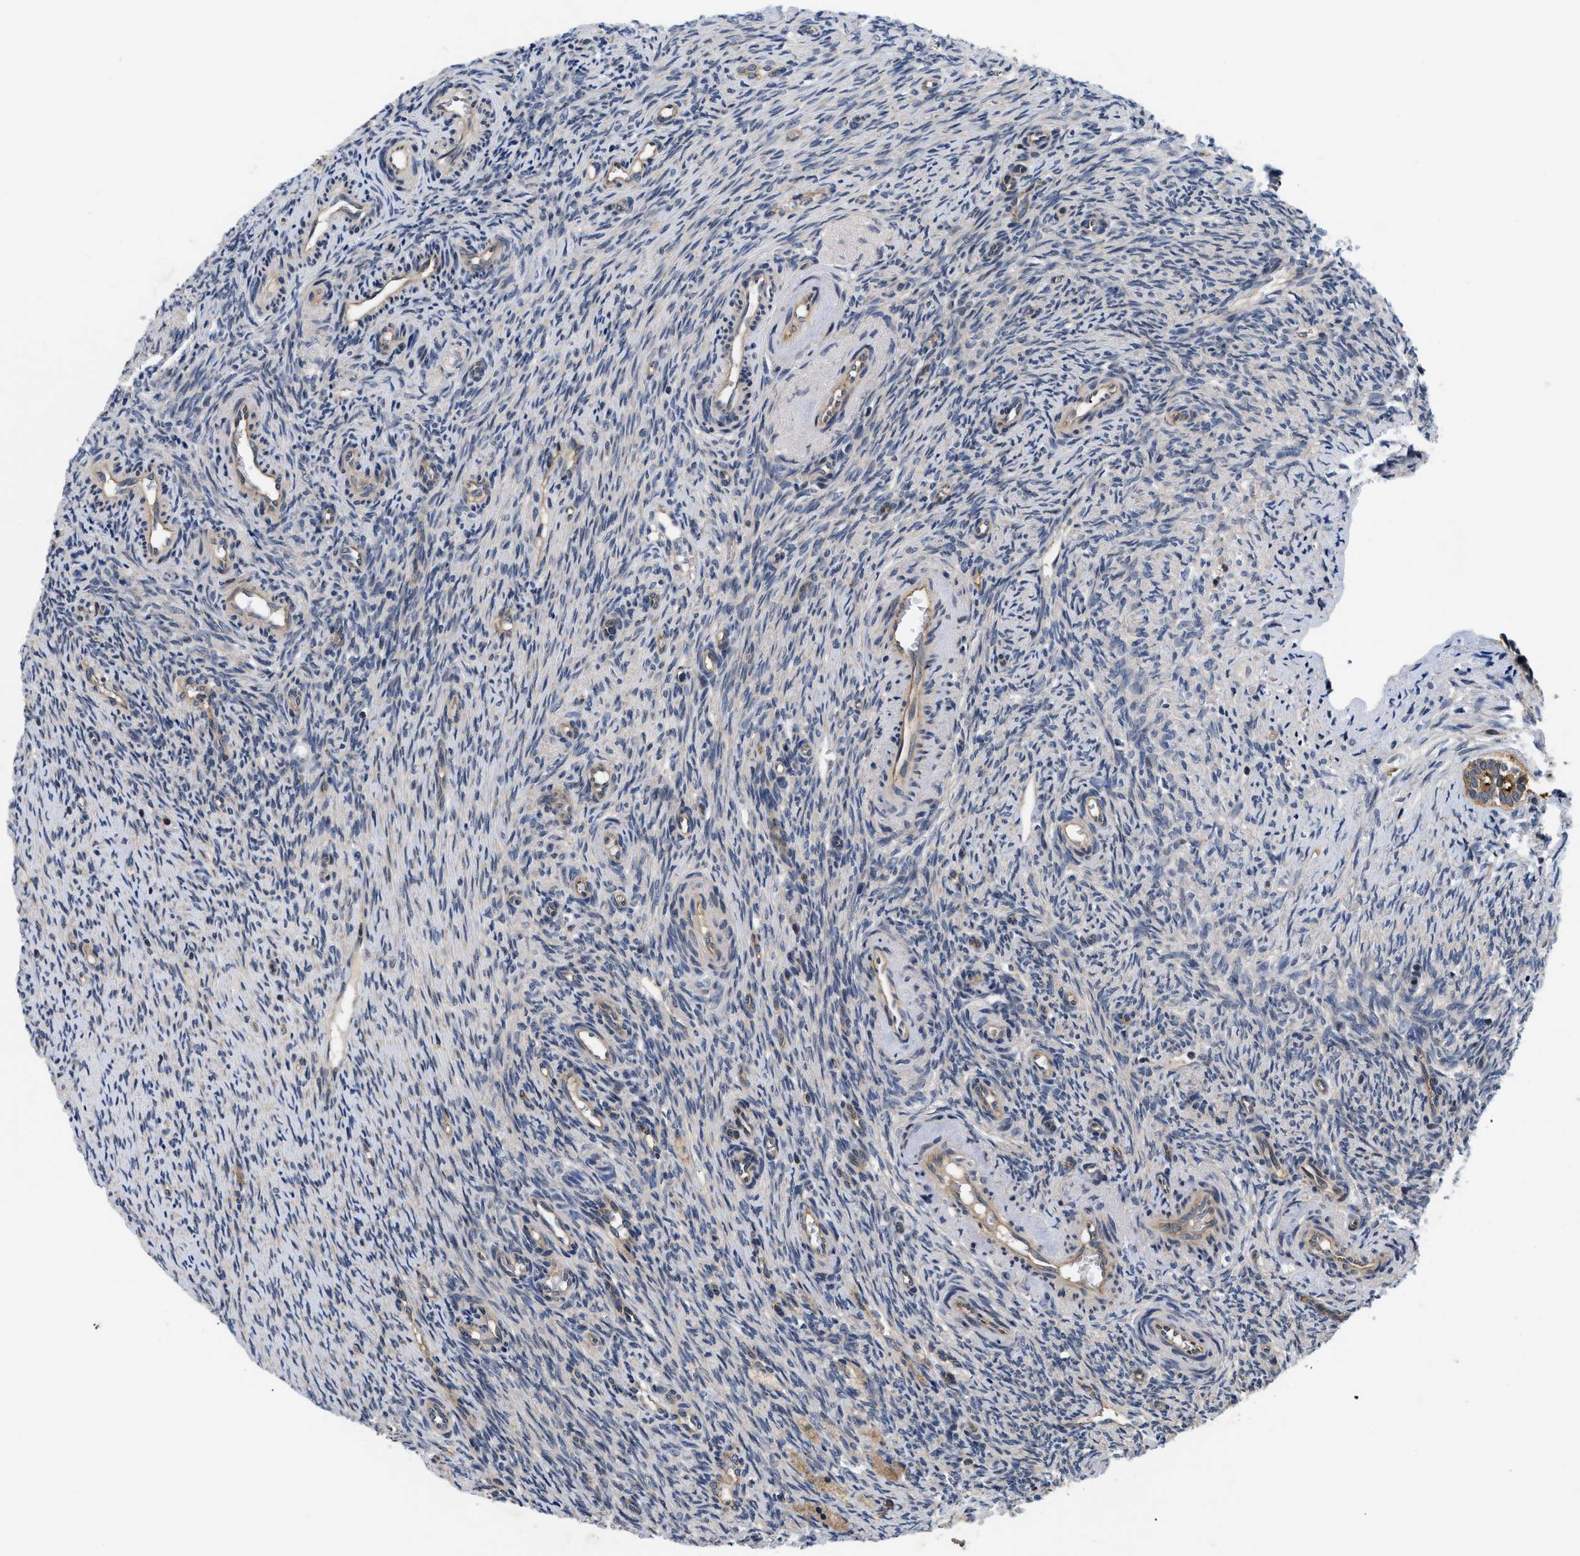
{"staining": {"intensity": "weak", "quantity": "<25%", "location": "cytoplasmic/membranous"}, "tissue": "ovary", "cell_type": "Ovarian stroma cells", "image_type": "normal", "snomed": [{"axis": "morphology", "description": "Normal tissue, NOS"}, {"axis": "topography", "description": "Ovary"}], "caption": "Protein analysis of unremarkable ovary demonstrates no significant staining in ovarian stroma cells. (DAB immunohistochemistry visualized using brightfield microscopy, high magnification).", "gene": "HMGCR", "patient": {"sex": "female", "age": 41}}